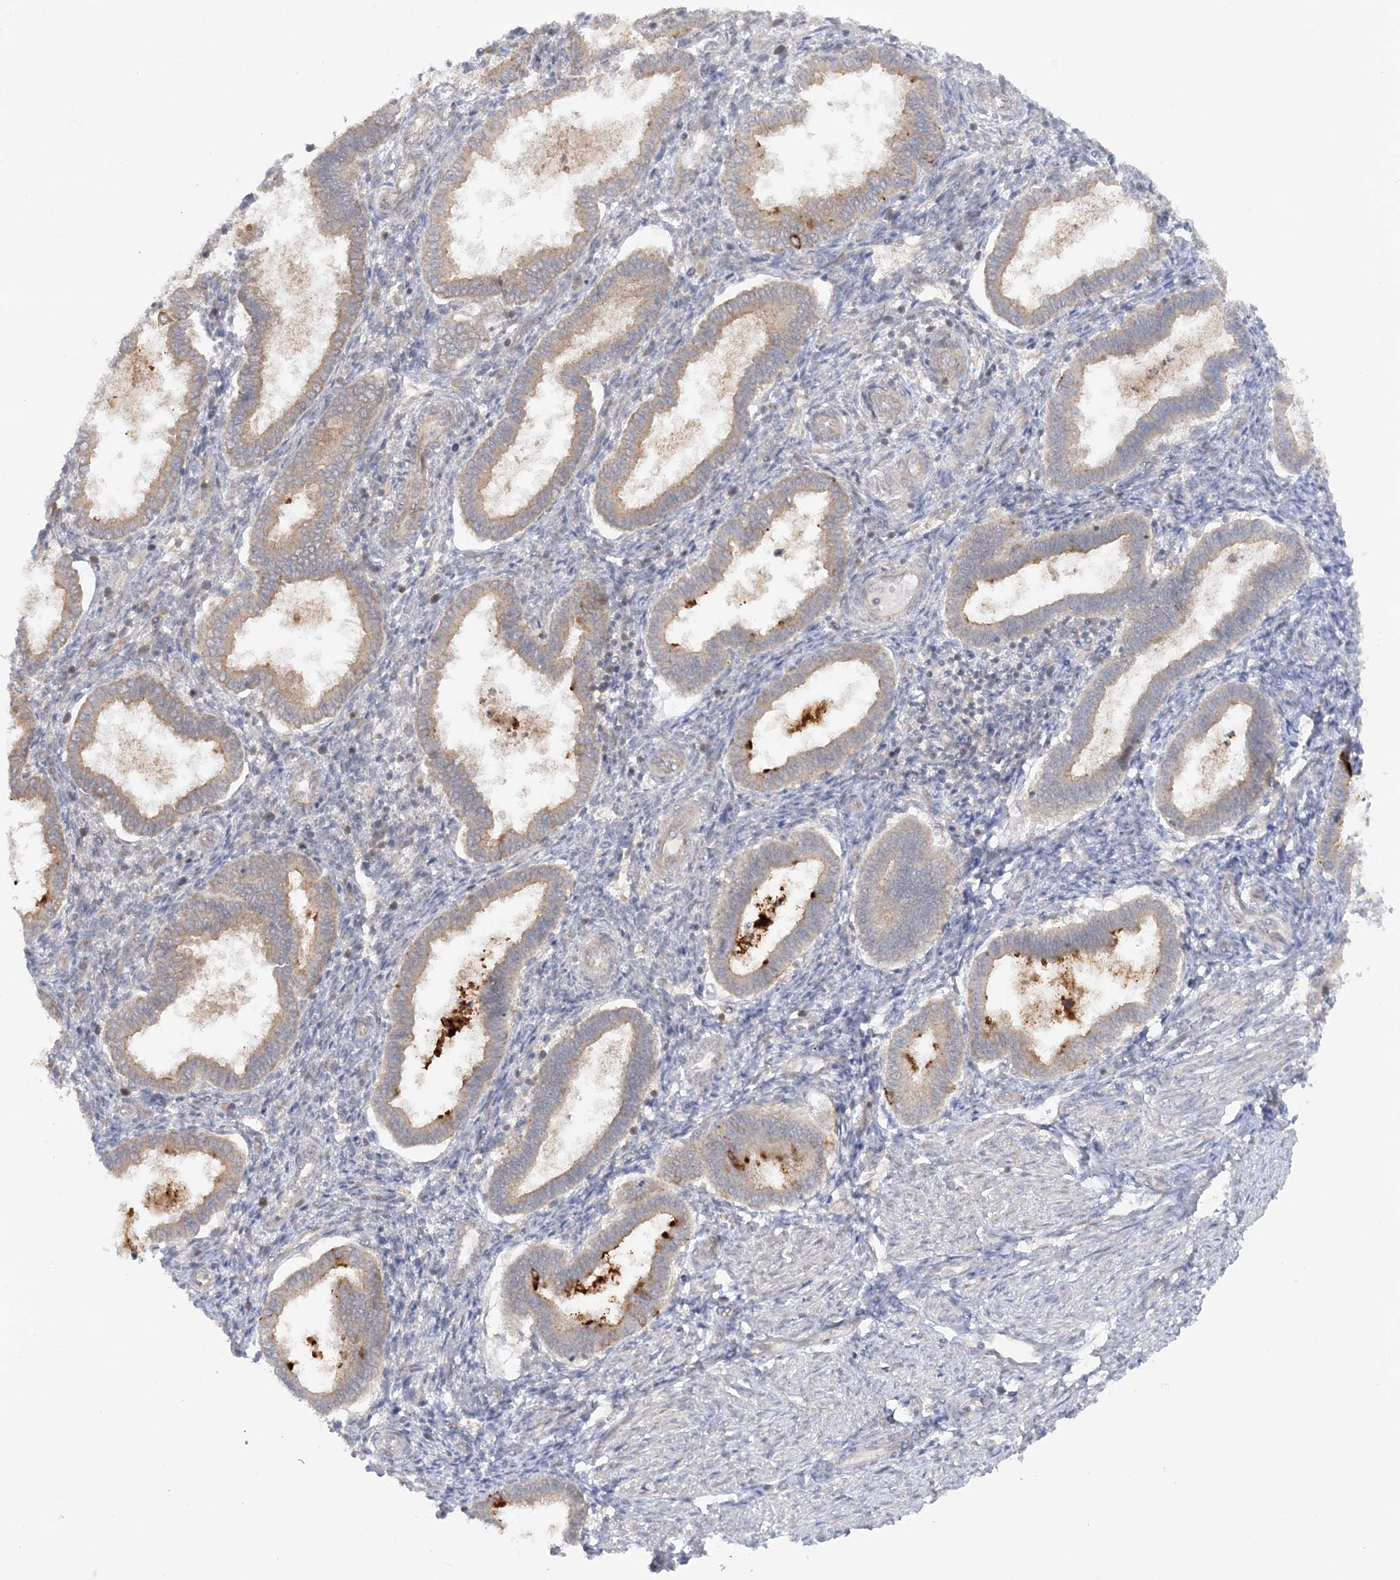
{"staining": {"intensity": "negative", "quantity": "none", "location": "none"}, "tissue": "endometrium", "cell_type": "Cells in endometrial stroma", "image_type": "normal", "snomed": [{"axis": "morphology", "description": "Normal tissue, NOS"}, {"axis": "topography", "description": "Endometrium"}], "caption": "A histopathology image of endometrium stained for a protein displays no brown staining in cells in endometrial stroma. (Brightfield microscopy of DAB (3,3'-diaminobenzidine) immunohistochemistry (IHC) at high magnification).", "gene": "MMADHC", "patient": {"sex": "female", "age": 24}}